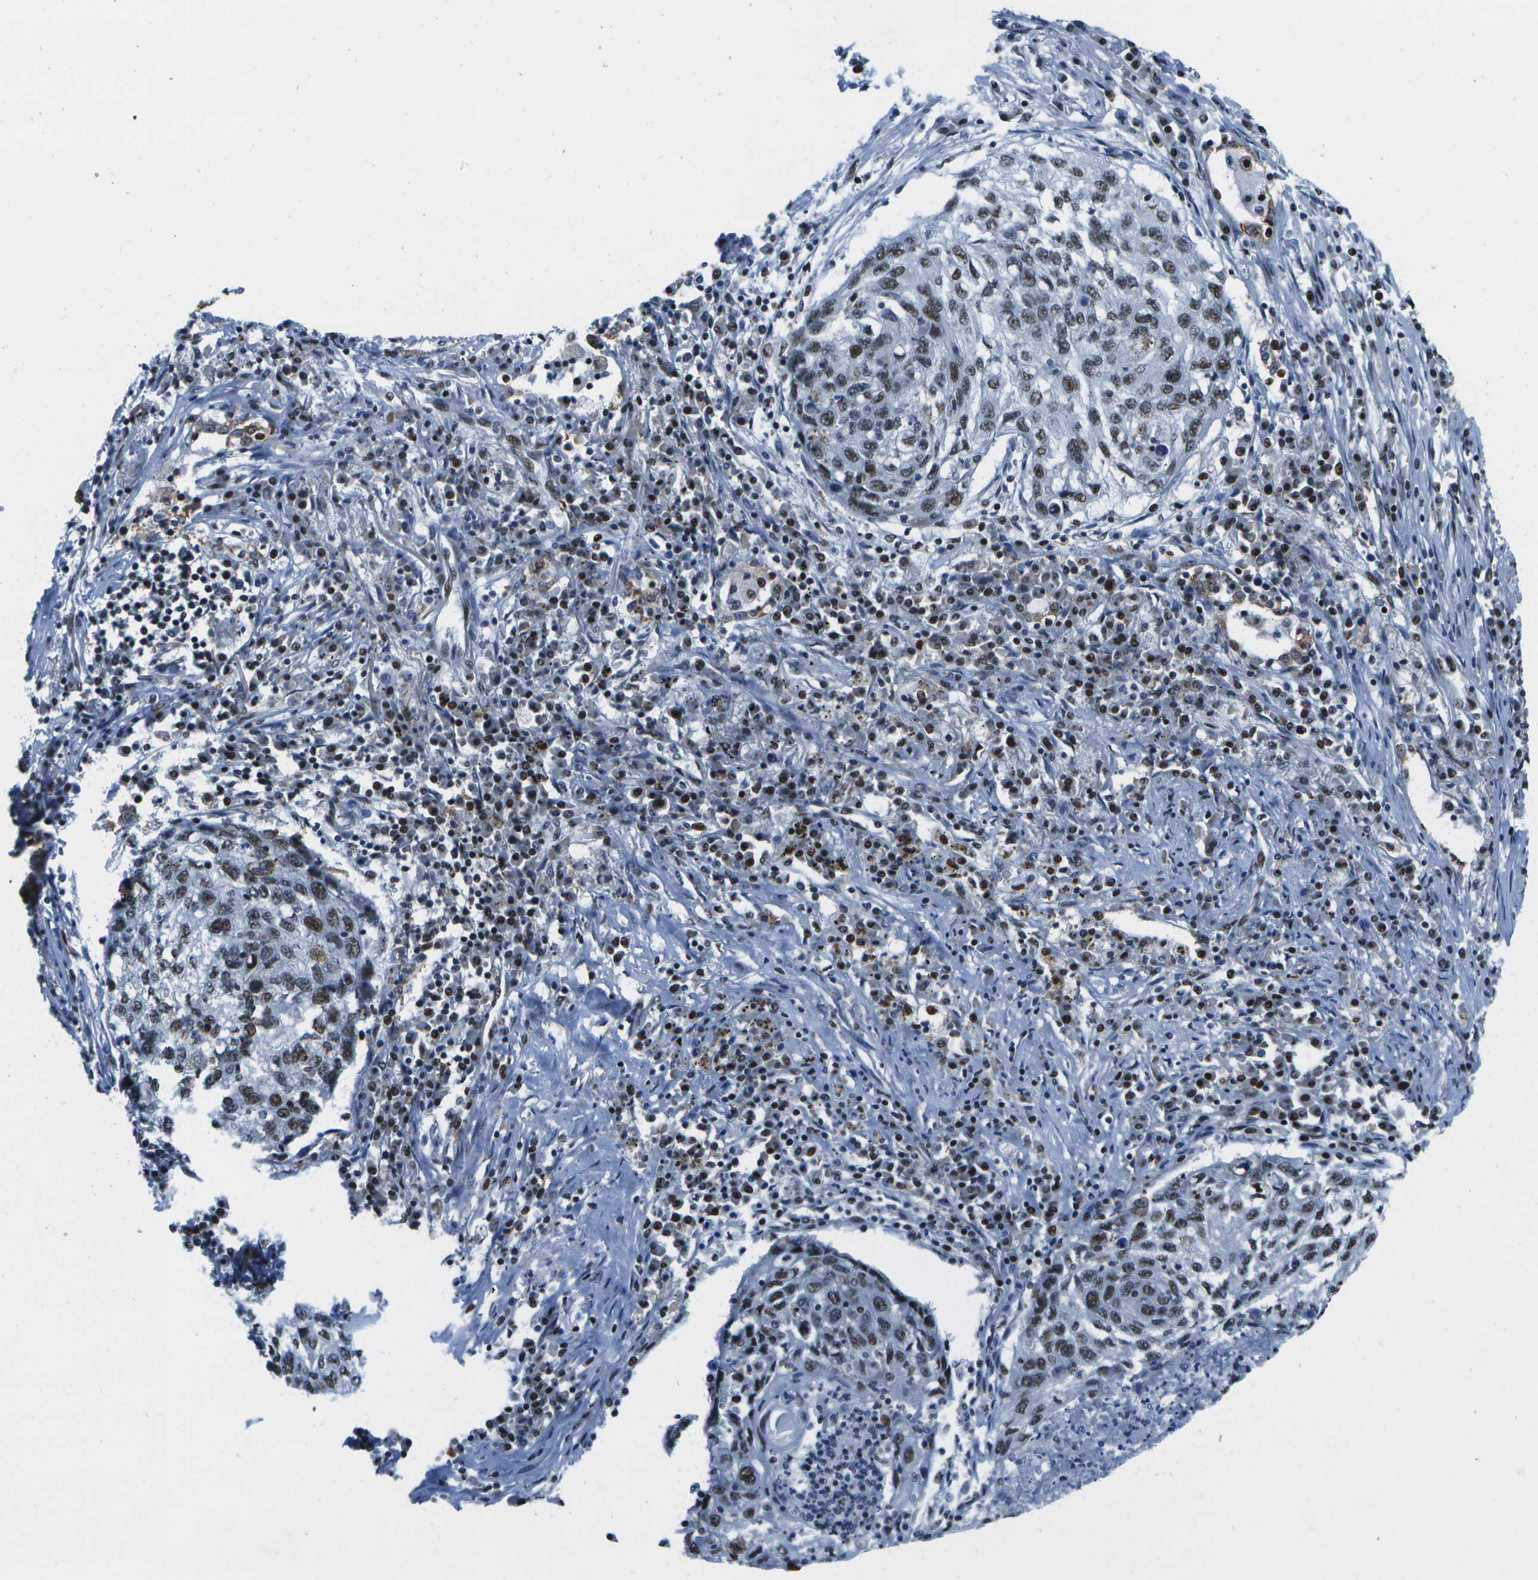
{"staining": {"intensity": "strong", "quantity": ">75%", "location": "nuclear"}, "tissue": "lung cancer", "cell_type": "Tumor cells", "image_type": "cancer", "snomed": [{"axis": "morphology", "description": "Squamous cell carcinoma, NOS"}, {"axis": "topography", "description": "Lung"}], "caption": "This is an image of immunohistochemistry staining of squamous cell carcinoma (lung), which shows strong staining in the nuclear of tumor cells.", "gene": "NSRP1", "patient": {"sex": "female", "age": 63}}